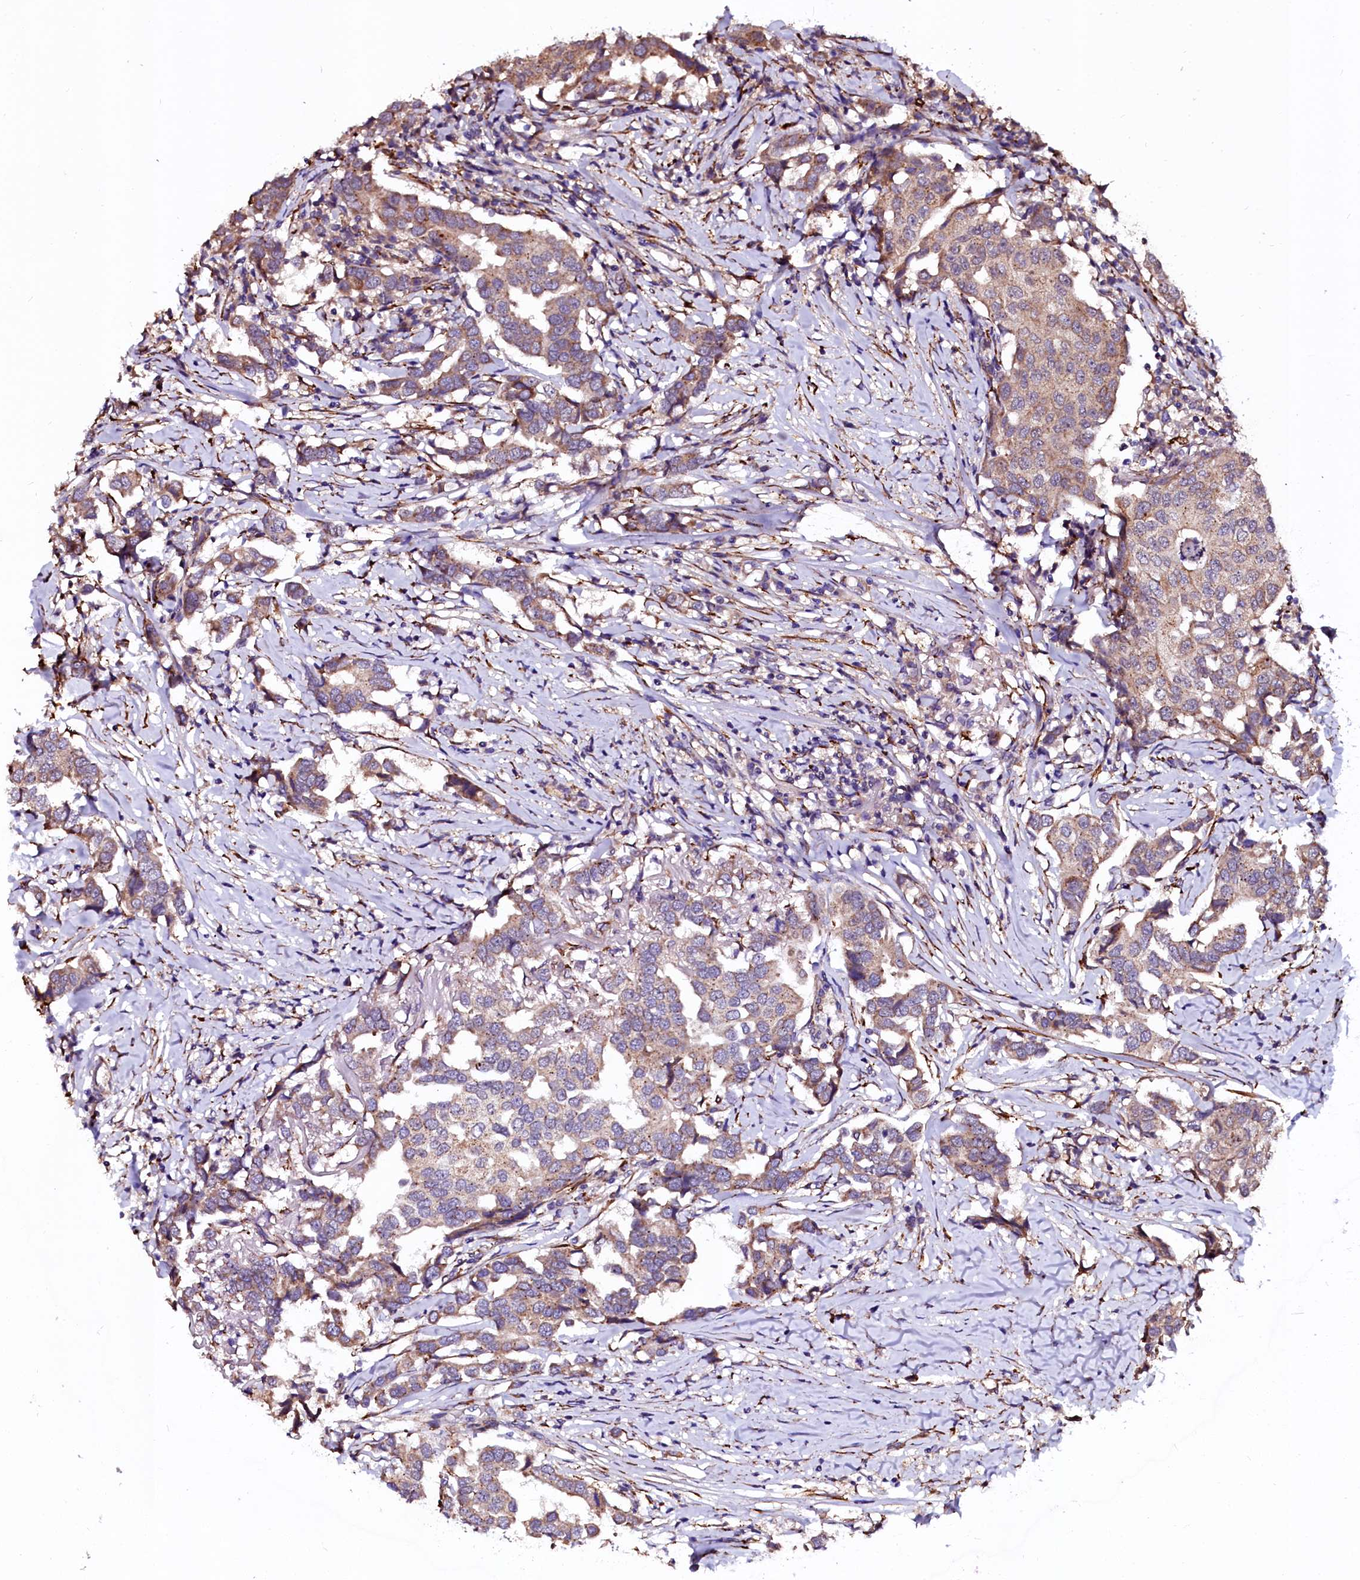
{"staining": {"intensity": "moderate", "quantity": "25%-75%", "location": "cytoplasmic/membranous"}, "tissue": "breast cancer", "cell_type": "Tumor cells", "image_type": "cancer", "snomed": [{"axis": "morphology", "description": "Duct carcinoma"}, {"axis": "topography", "description": "Breast"}], "caption": "Breast infiltrating ductal carcinoma tissue exhibits moderate cytoplasmic/membranous staining in approximately 25%-75% of tumor cells (IHC, brightfield microscopy, high magnification).", "gene": "N4BP1", "patient": {"sex": "female", "age": 80}}